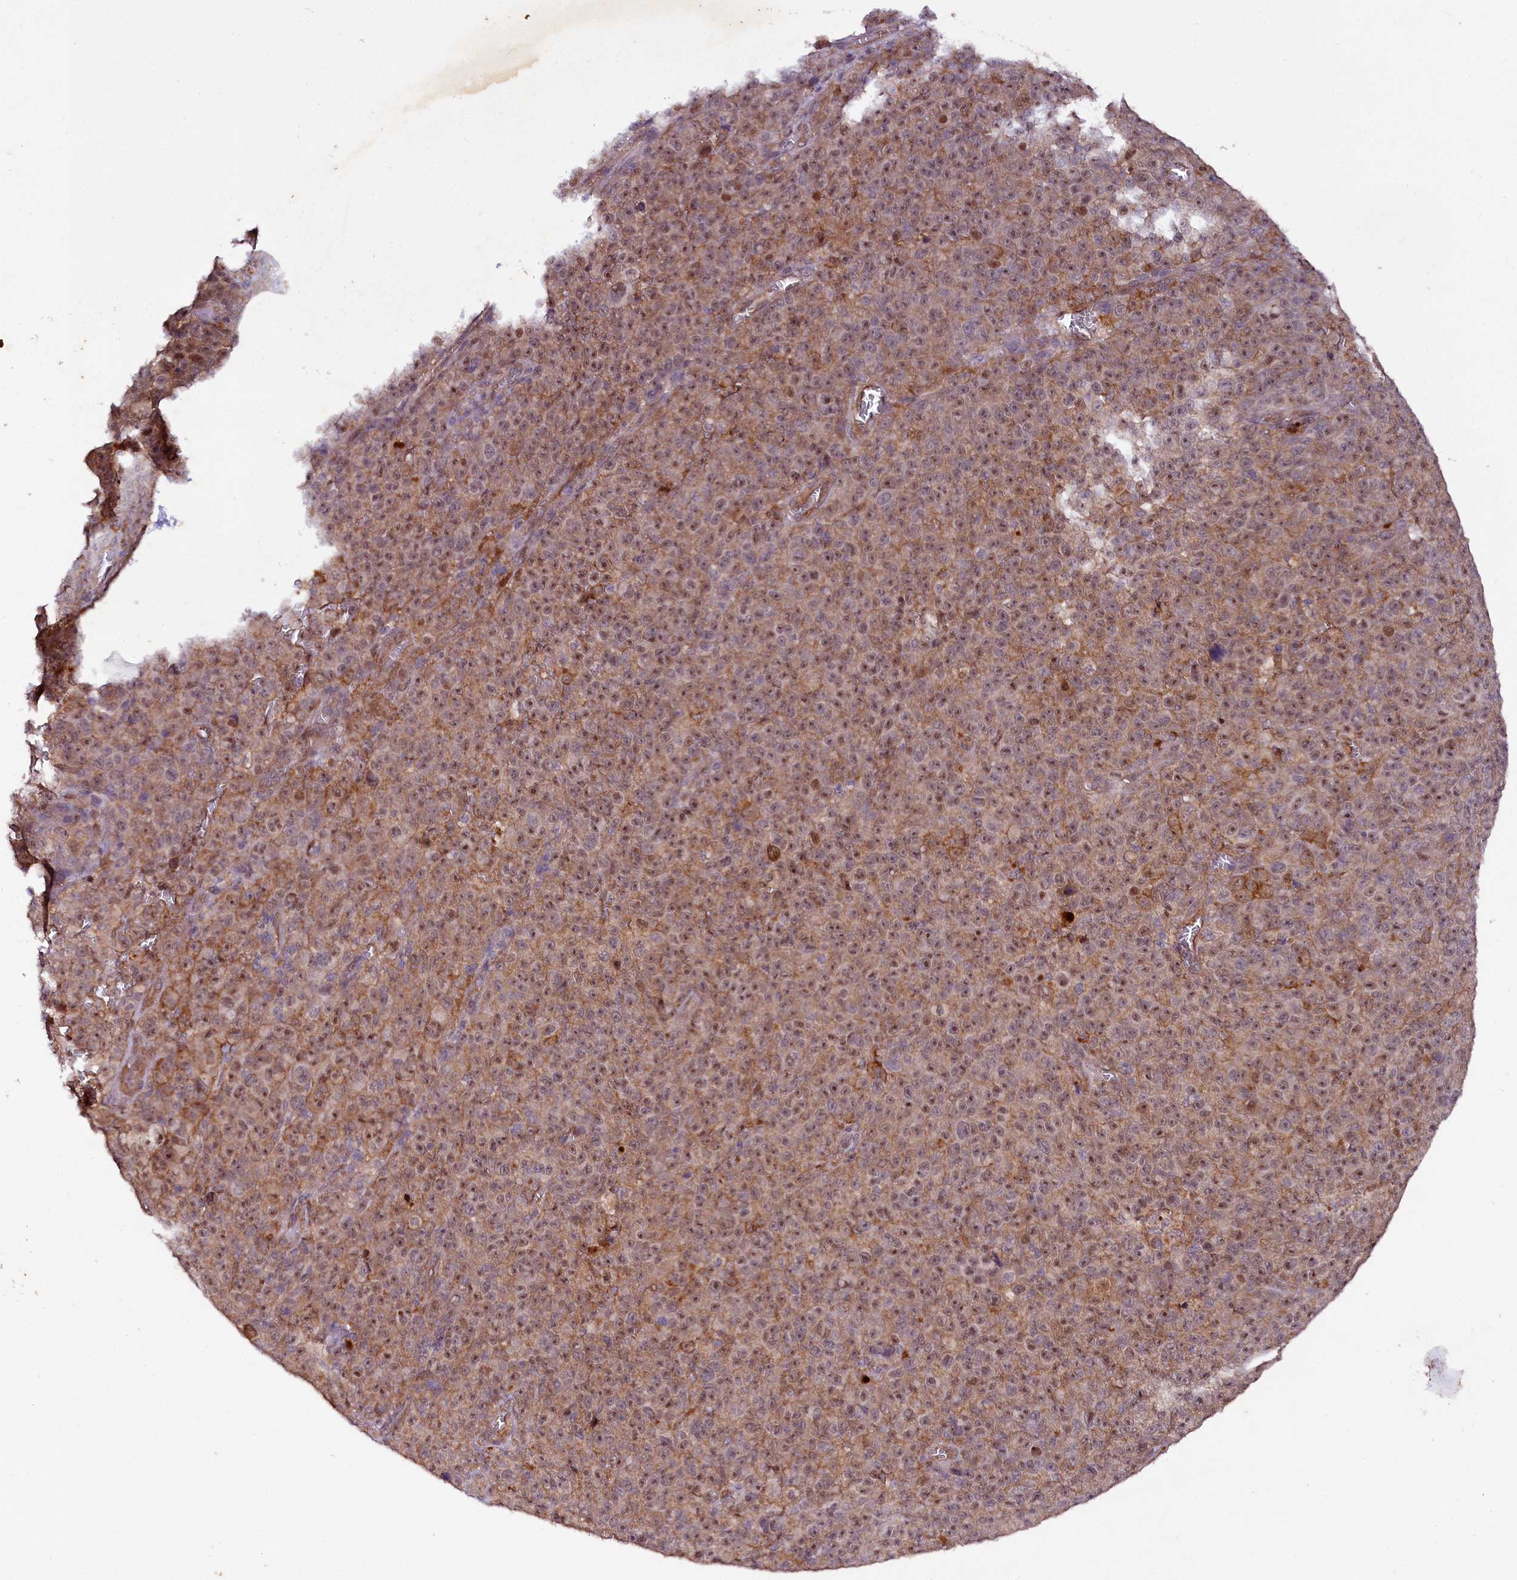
{"staining": {"intensity": "moderate", "quantity": ">75%", "location": "cytoplasmic/membranous,nuclear"}, "tissue": "melanoma", "cell_type": "Tumor cells", "image_type": "cancer", "snomed": [{"axis": "morphology", "description": "Malignant melanoma, NOS"}, {"axis": "topography", "description": "Skin"}], "caption": "Approximately >75% of tumor cells in human malignant melanoma demonstrate moderate cytoplasmic/membranous and nuclear protein positivity as visualized by brown immunohistochemical staining.", "gene": "PHLDB1", "patient": {"sex": "female", "age": 82}}